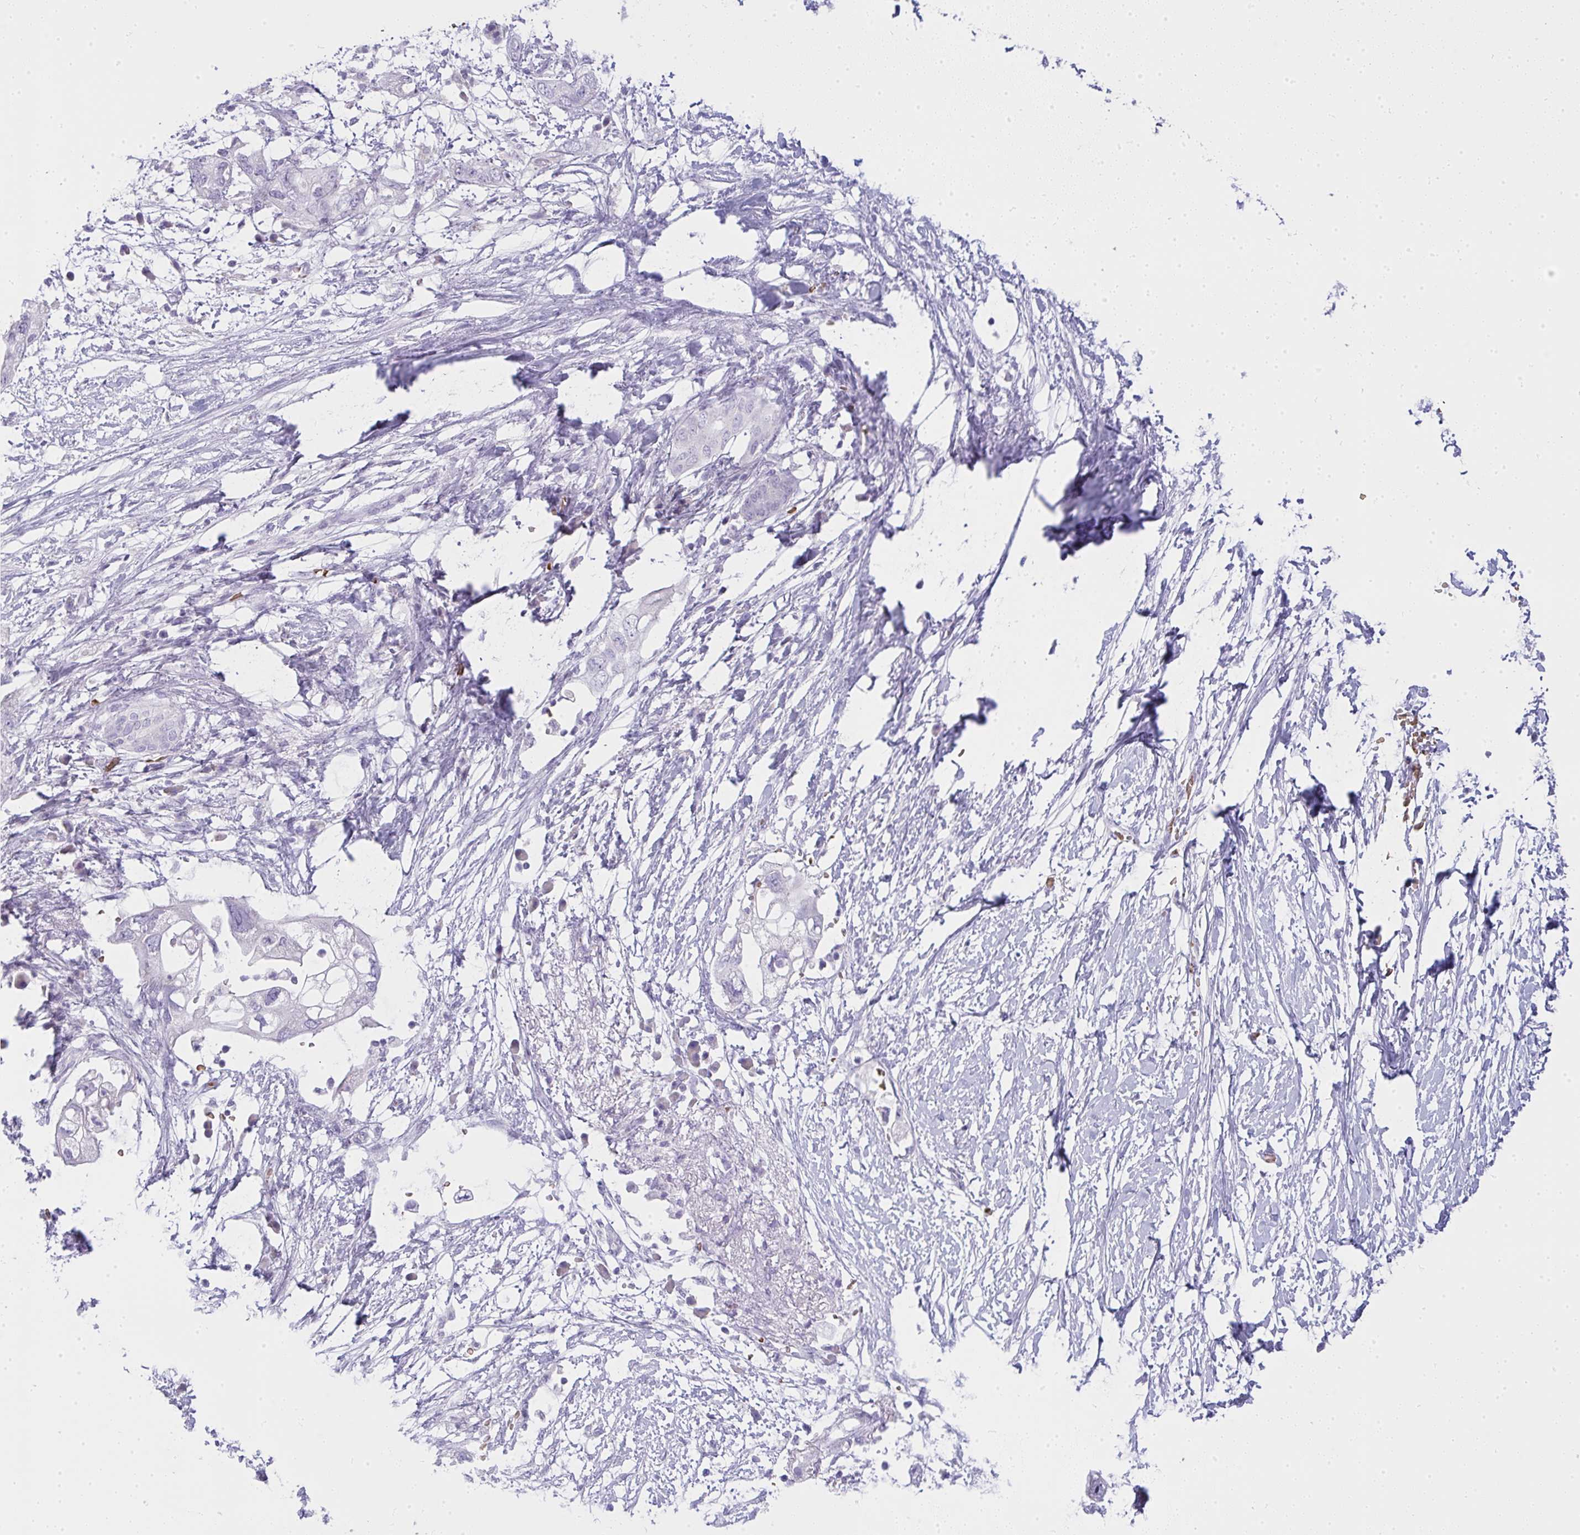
{"staining": {"intensity": "negative", "quantity": "none", "location": "none"}, "tissue": "pancreatic cancer", "cell_type": "Tumor cells", "image_type": "cancer", "snomed": [{"axis": "morphology", "description": "Adenocarcinoma, NOS"}, {"axis": "topography", "description": "Pancreas"}], "caption": "Tumor cells show no significant expression in pancreatic cancer.", "gene": "ZNF182", "patient": {"sex": "female", "age": 72}}